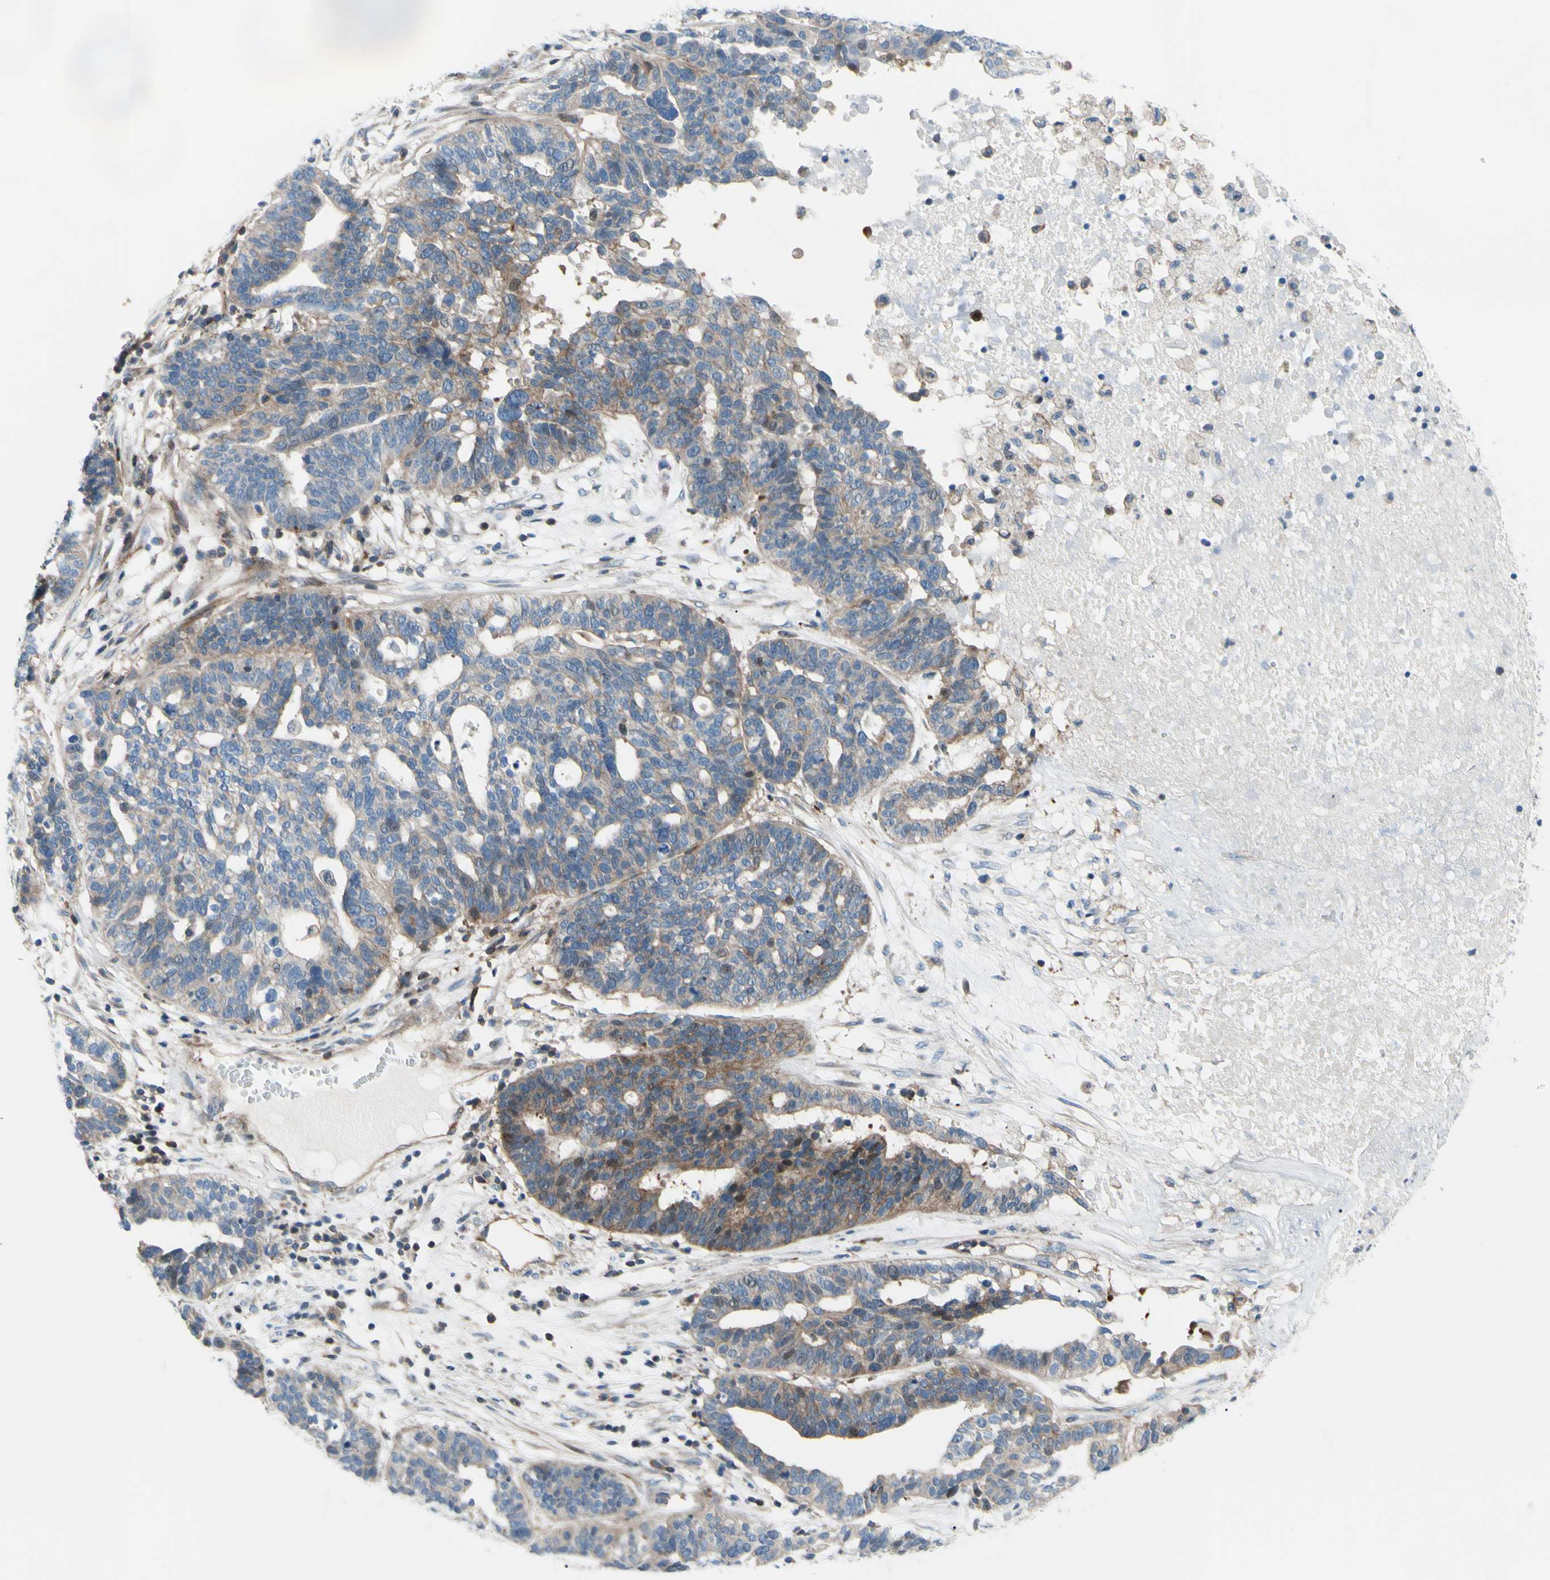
{"staining": {"intensity": "moderate", "quantity": "25%-75%", "location": "cytoplasmic/membranous"}, "tissue": "ovarian cancer", "cell_type": "Tumor cells", "image_type": "cancer", "snomed": [{"axis": "morphology", "description": "Cystadenocarcinoma, serous, NOS"}, {"axis": "topography", "description": "Ovary"}], "caption": "Protein expression analysis of ovarian serous cystadenocarcinoma reveals moderate cytoplasmic/membranous expression in about 25%-75% of tumor cells.", "gene": "PAK2", "patient": {"sex": "female", "age": 59}}